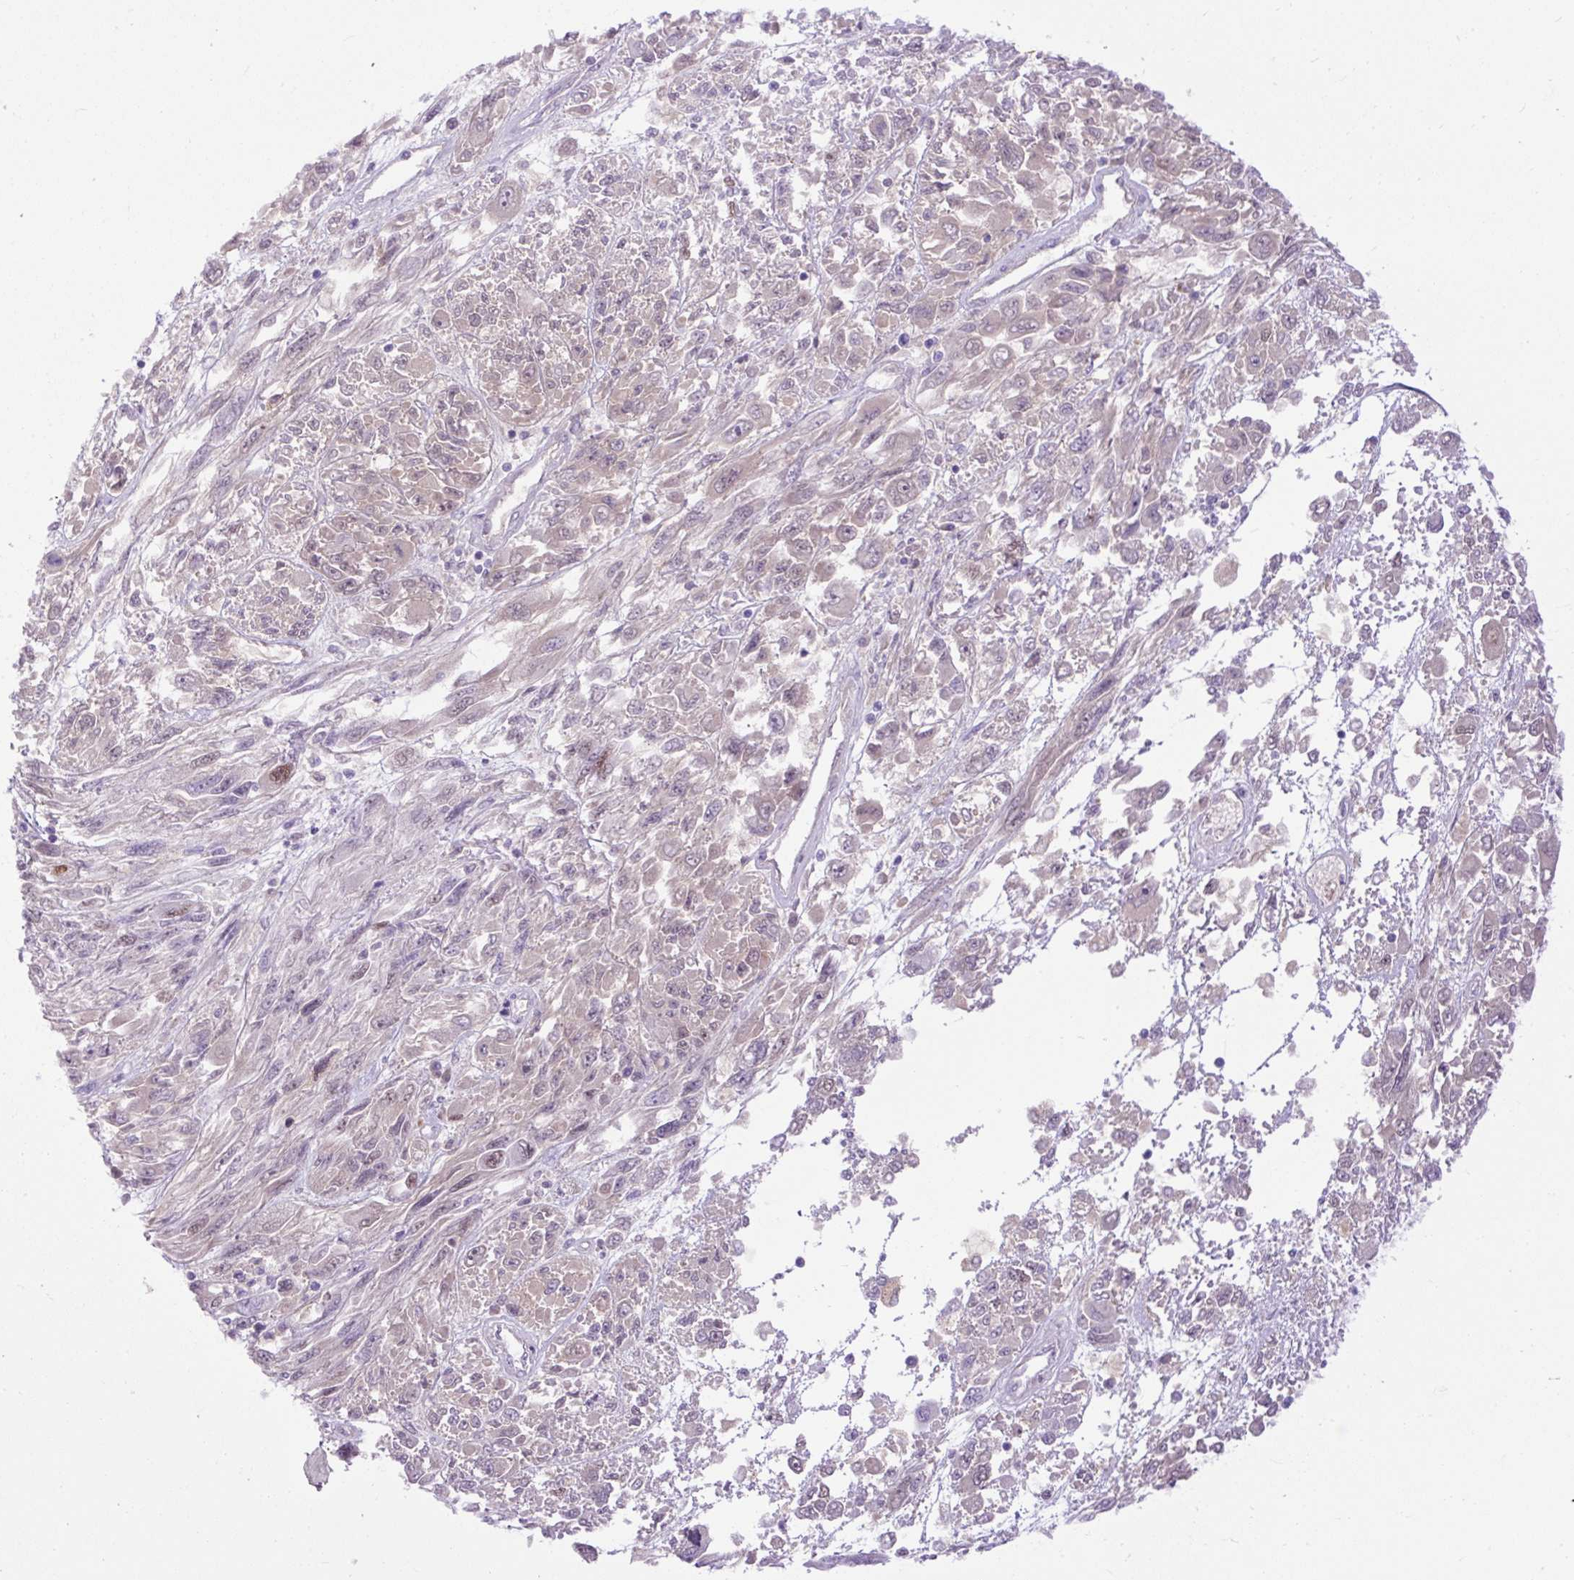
{"staining": {"intensity": "negative", "quantity": "none", "location": "none"}, "tissue": "melanoma", "cell_type": "Tumor cells", "image_type": "cancer", "snomed": [{"axis": "morphology", "description": "Malignant melanoma, NOS"}, {"axis": "topography", "description": "Skin"}], "caption": "Melanoma was stained to show a protein in brown. There is no significant staining in tumor cells. (Stains: DAB immunohistochemistry with hematoxylin counter stain, Microscopy: brightfield microscopy at high magnification).", "gene": "SPTBN5", "patient": {"sex": "female", "age": 91}}